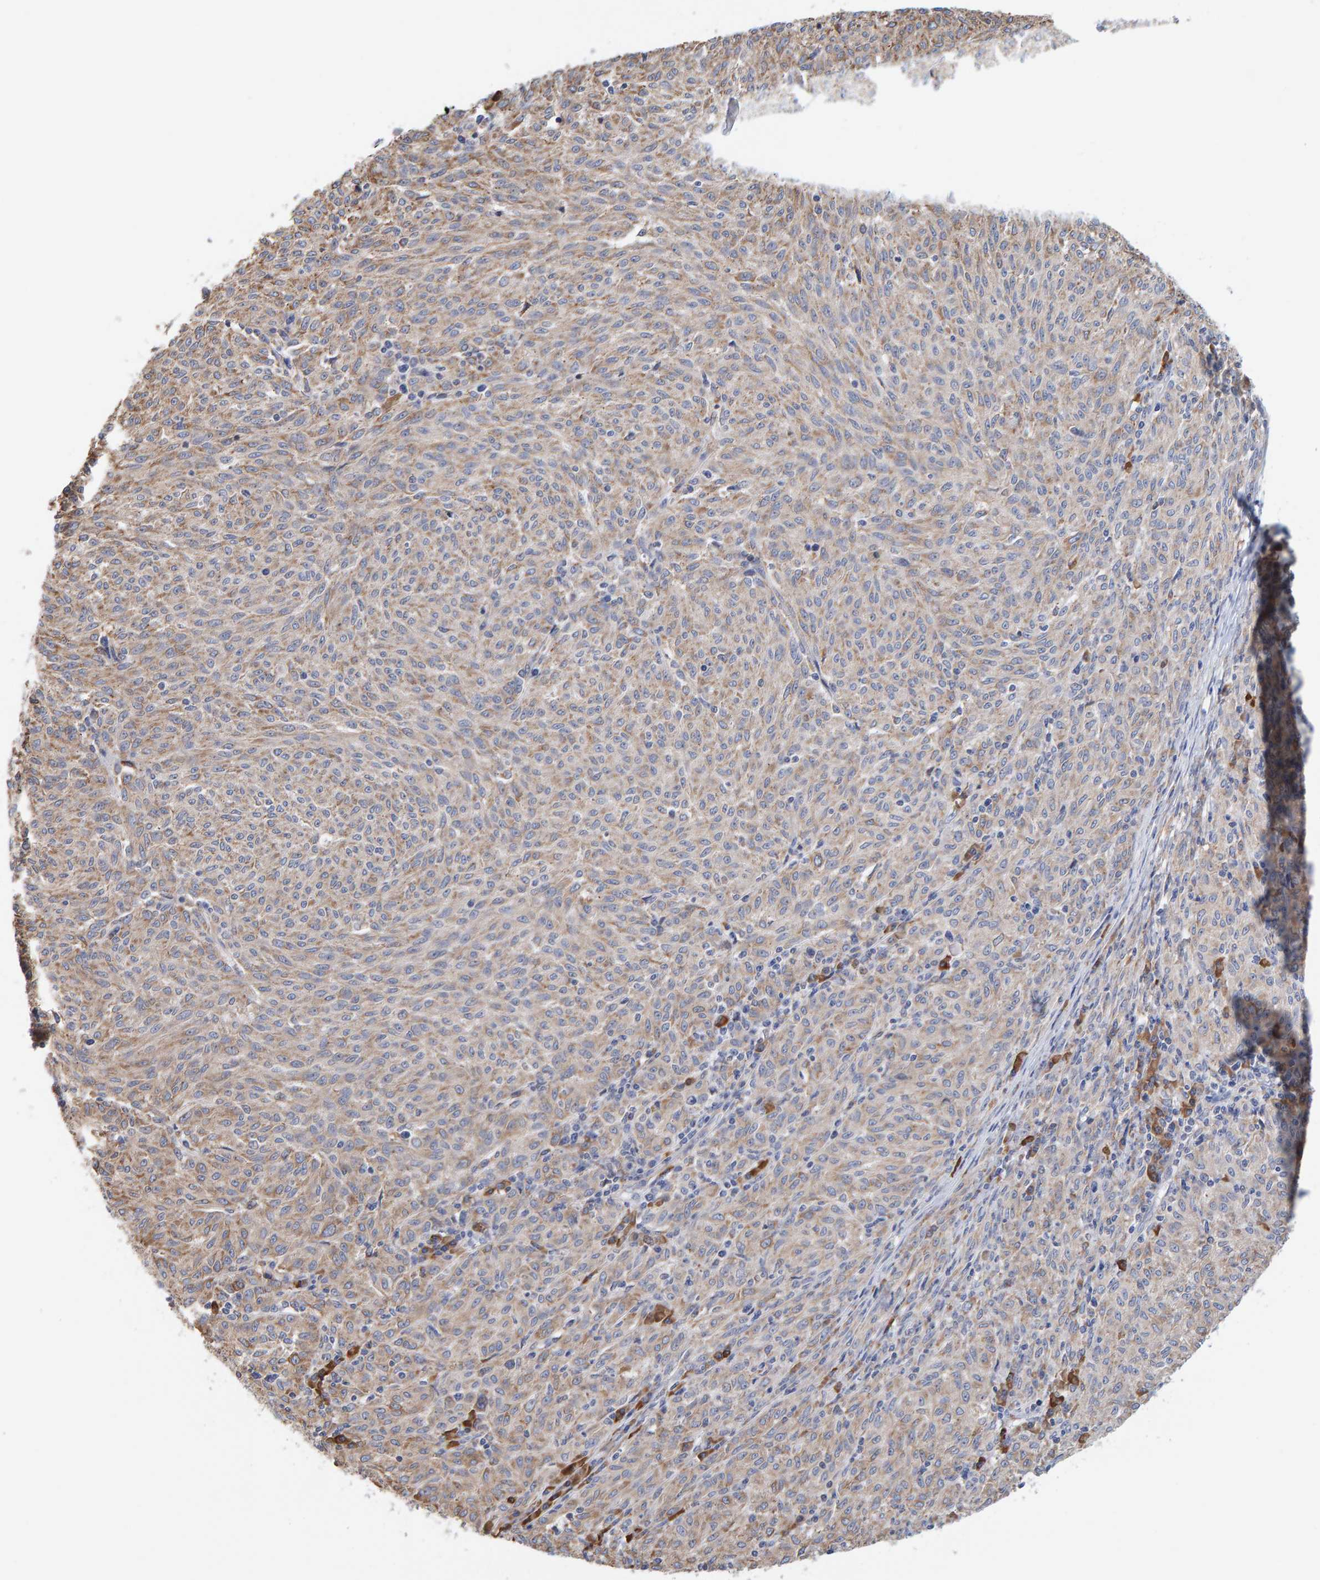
{"staining": {"intensity": "weak", "quantity": ">75%", "location": "cytoplasmic/membranous"}, "tissue": "melanoma", "cell_type": "Tumor cells", "image_type": "cancer", "snomed": [{"axis": "morphology", "description": "Malignant melanoma, NOS"}, {"axis": "topography", "description": "Skin"}], "caption": "Immunohistochemical staining of malignant melanoma reveals low levels of weak cytoplasmic/membranous expression in approximately >75% of tumor cells. The staining is performed using DAB (3,3'-diaminobenzidine) brown chromogen to label protein expression. The nuclei are counter-stained blue using hematoxylin.", "gene": "SGPL1", "patient": {"sex": "female", "age": 72}}